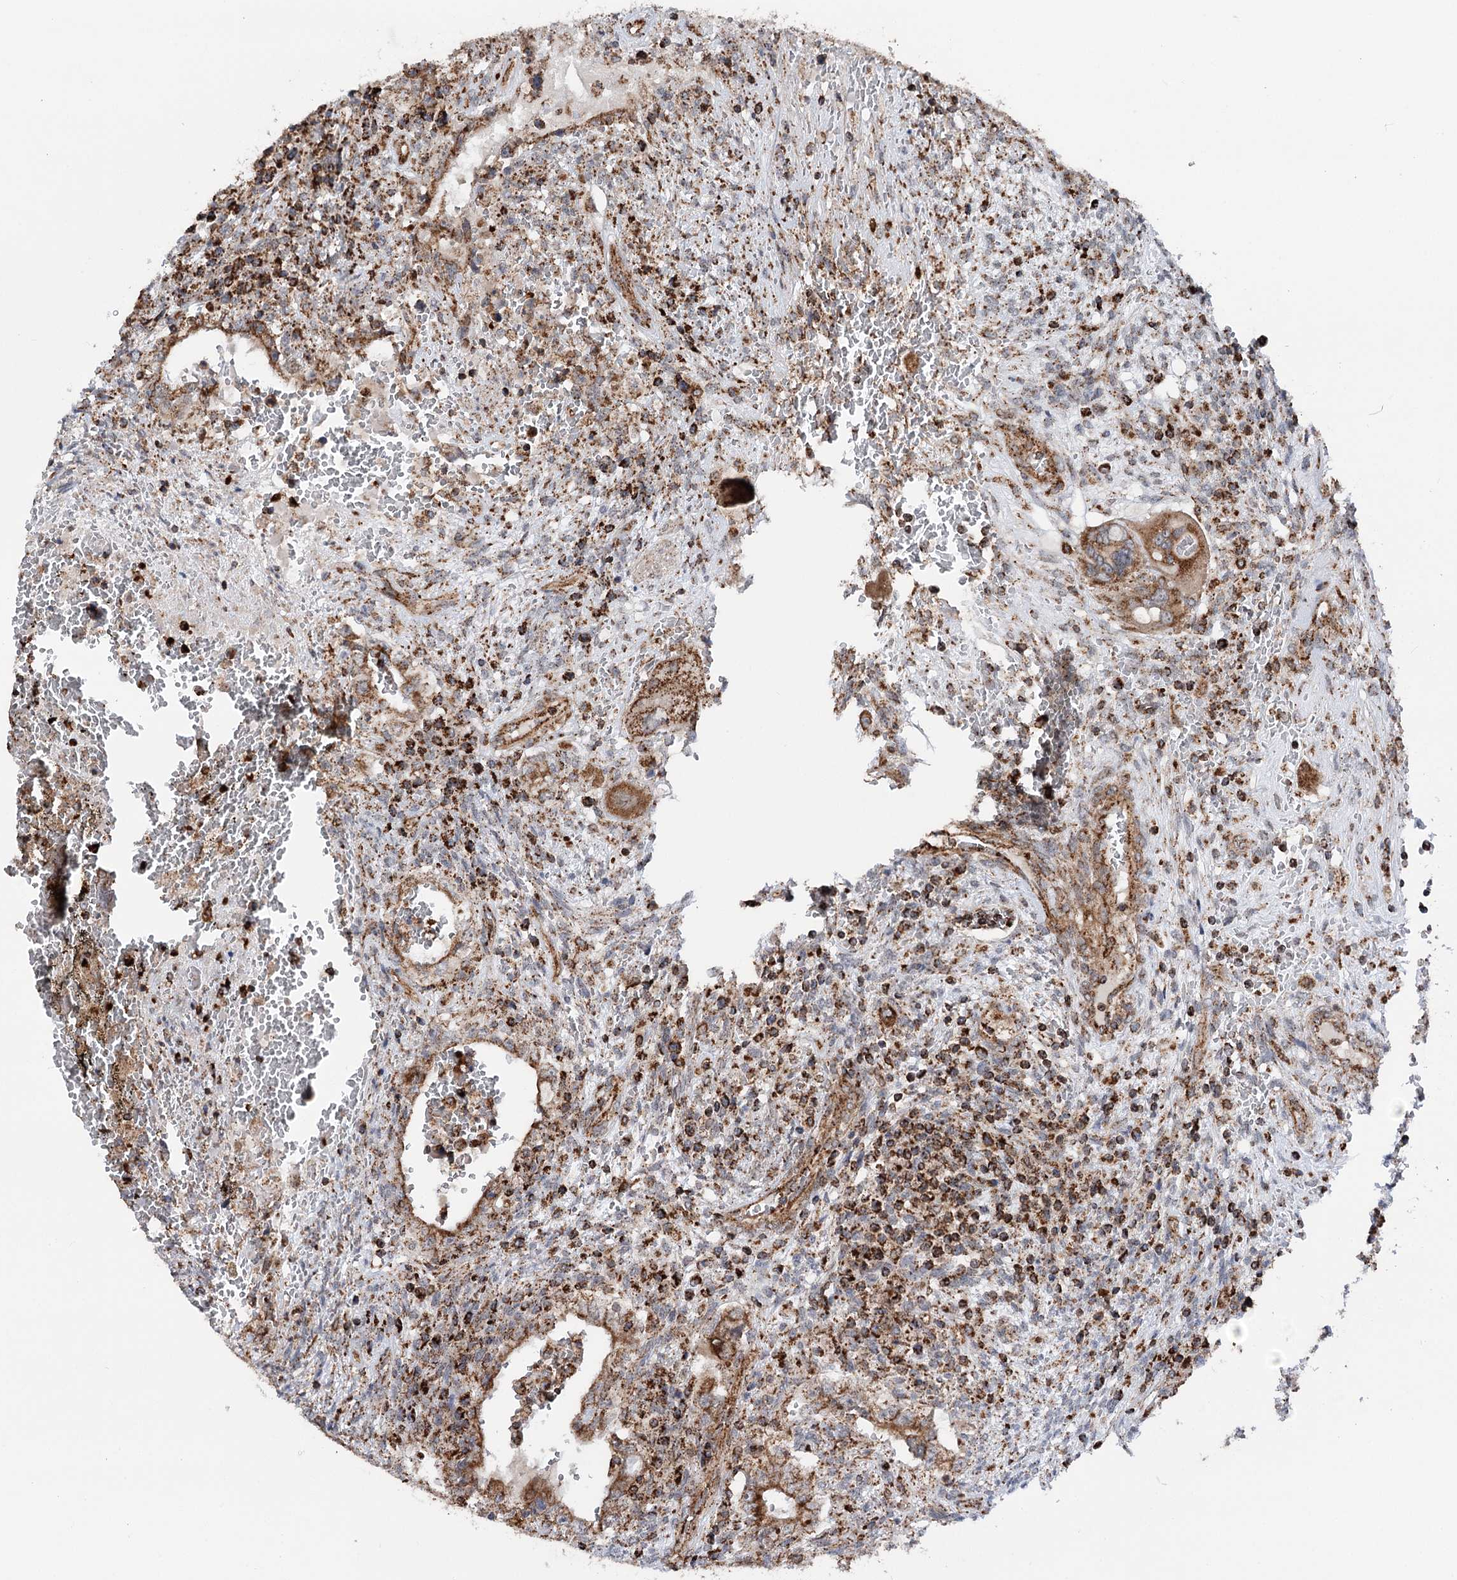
{"staining": {"intensity": "moderate", "quantity": ">75%", "location": "cytoplasmic/membranous"}, "tissue": "testis cancer", "cell_type": "Tumor cells", "image_type": "cancer", "snomed": [{"axis": "morphology", "description": "Carcinoma, Embryonal, NOS"}, {"axis": "topography", "description": "Testis"}], "caption": "About >75% of tumor cells in human testis cancer show moderate cytoplasmic/membranous protein expression as visualized by brown immunohistochemical staining.", "gene": "FGFR1OP2", "patient": {"sex": "male", "age": 26}}